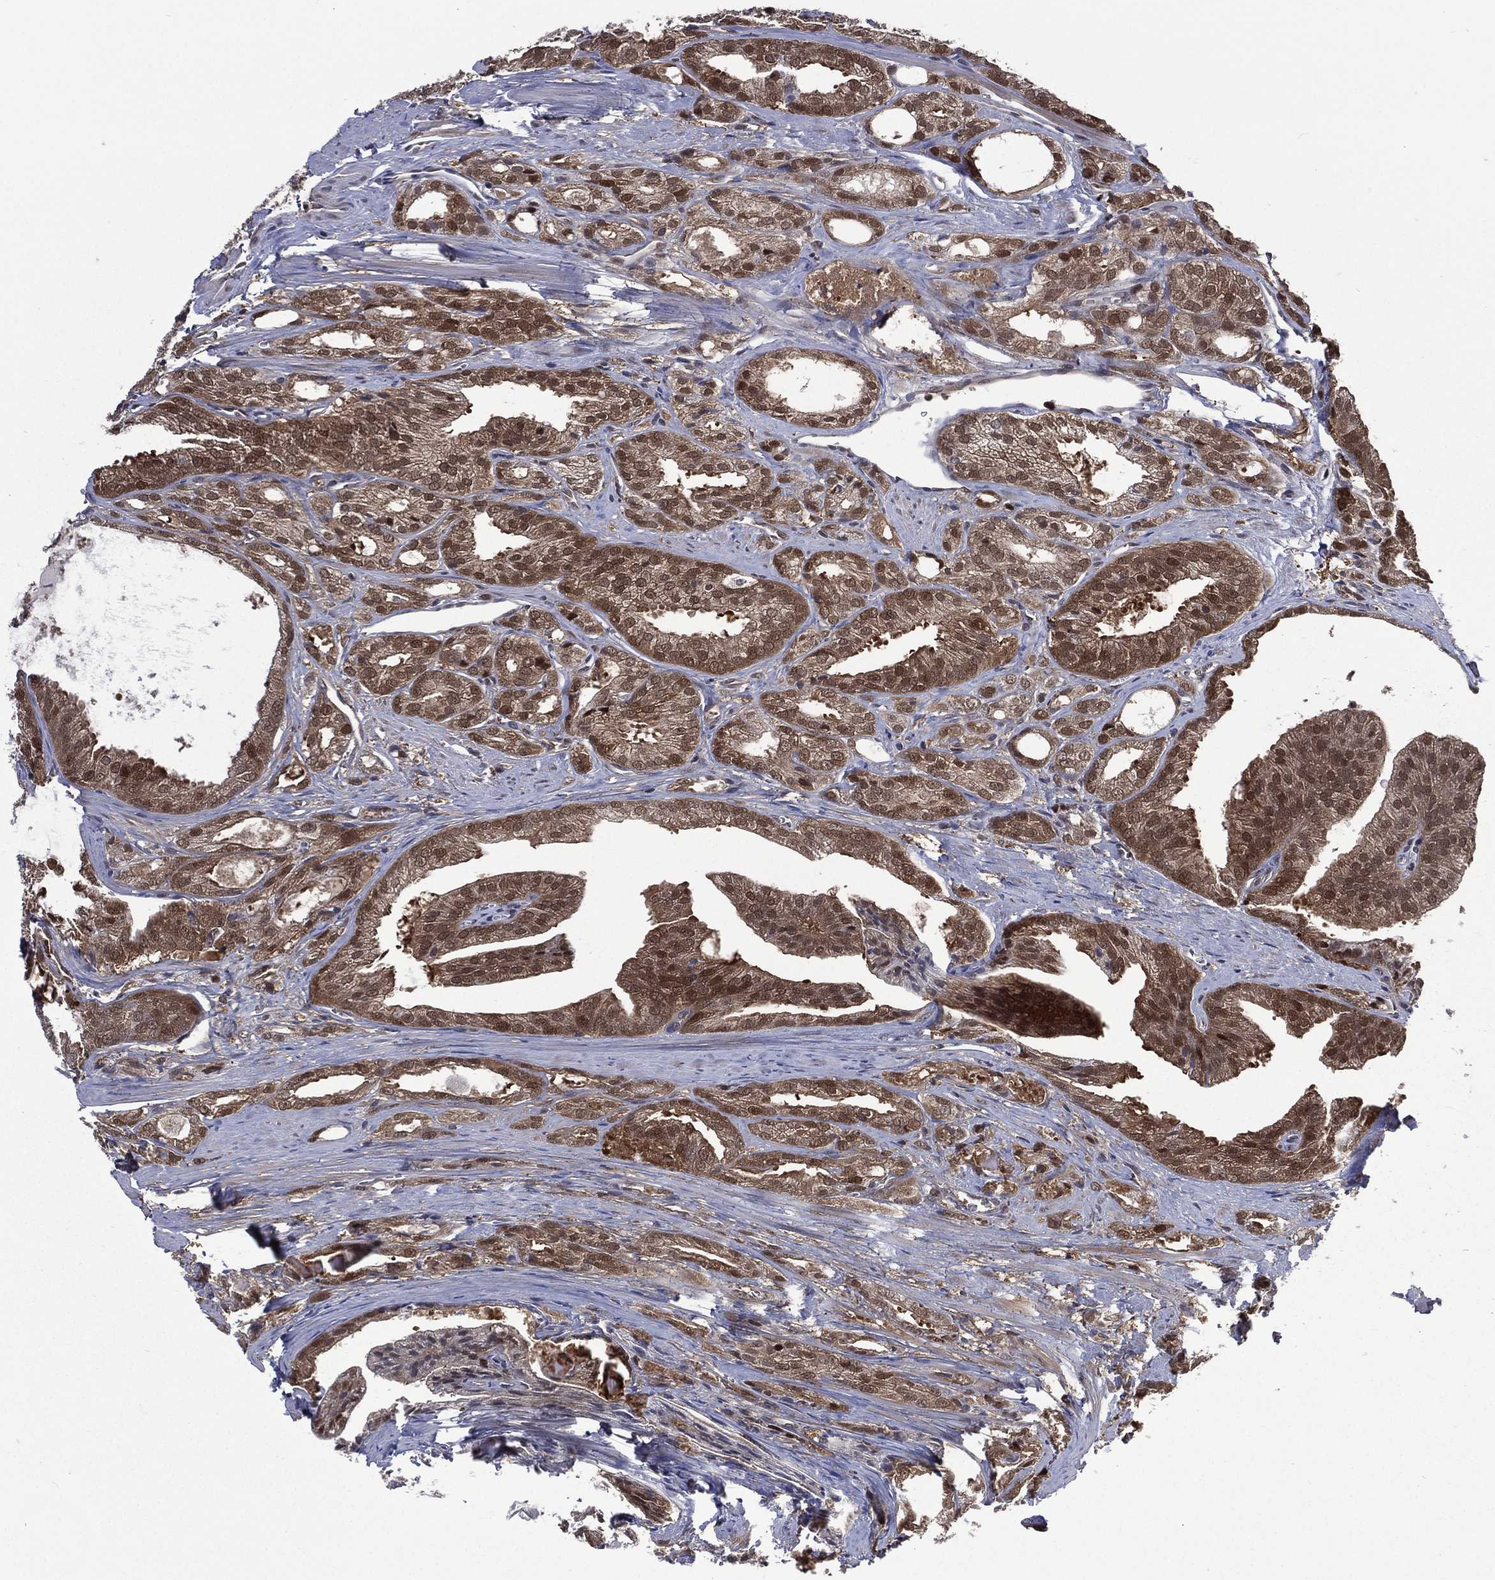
{"staining": {"intensity": "strong", "quantity": ">75%", "location": "cytoplasmic/membranous,nuclear"}, "tissue": "prostate cancer", "cell_type": "Tumor cells", "image_type": "cancer", "snomed": [{"axis": "morphology", "description": "Adenocarcinoma, NOS"}, {"axis": "morphology", "description": "Adenocarcinoma, High grade"}, {"axis": "topography", "description": "Prostate"}], "caption": "Tumor cells exhibit strong cytoplasmic/membranous and nuclear expression in about >75% of cells in prostate cancer. Immunohistochemistry stains the protein in brown and the nuclei are stained blue.", "gene": "MTAP", "patient": {"sex": "male", "age": 70}}